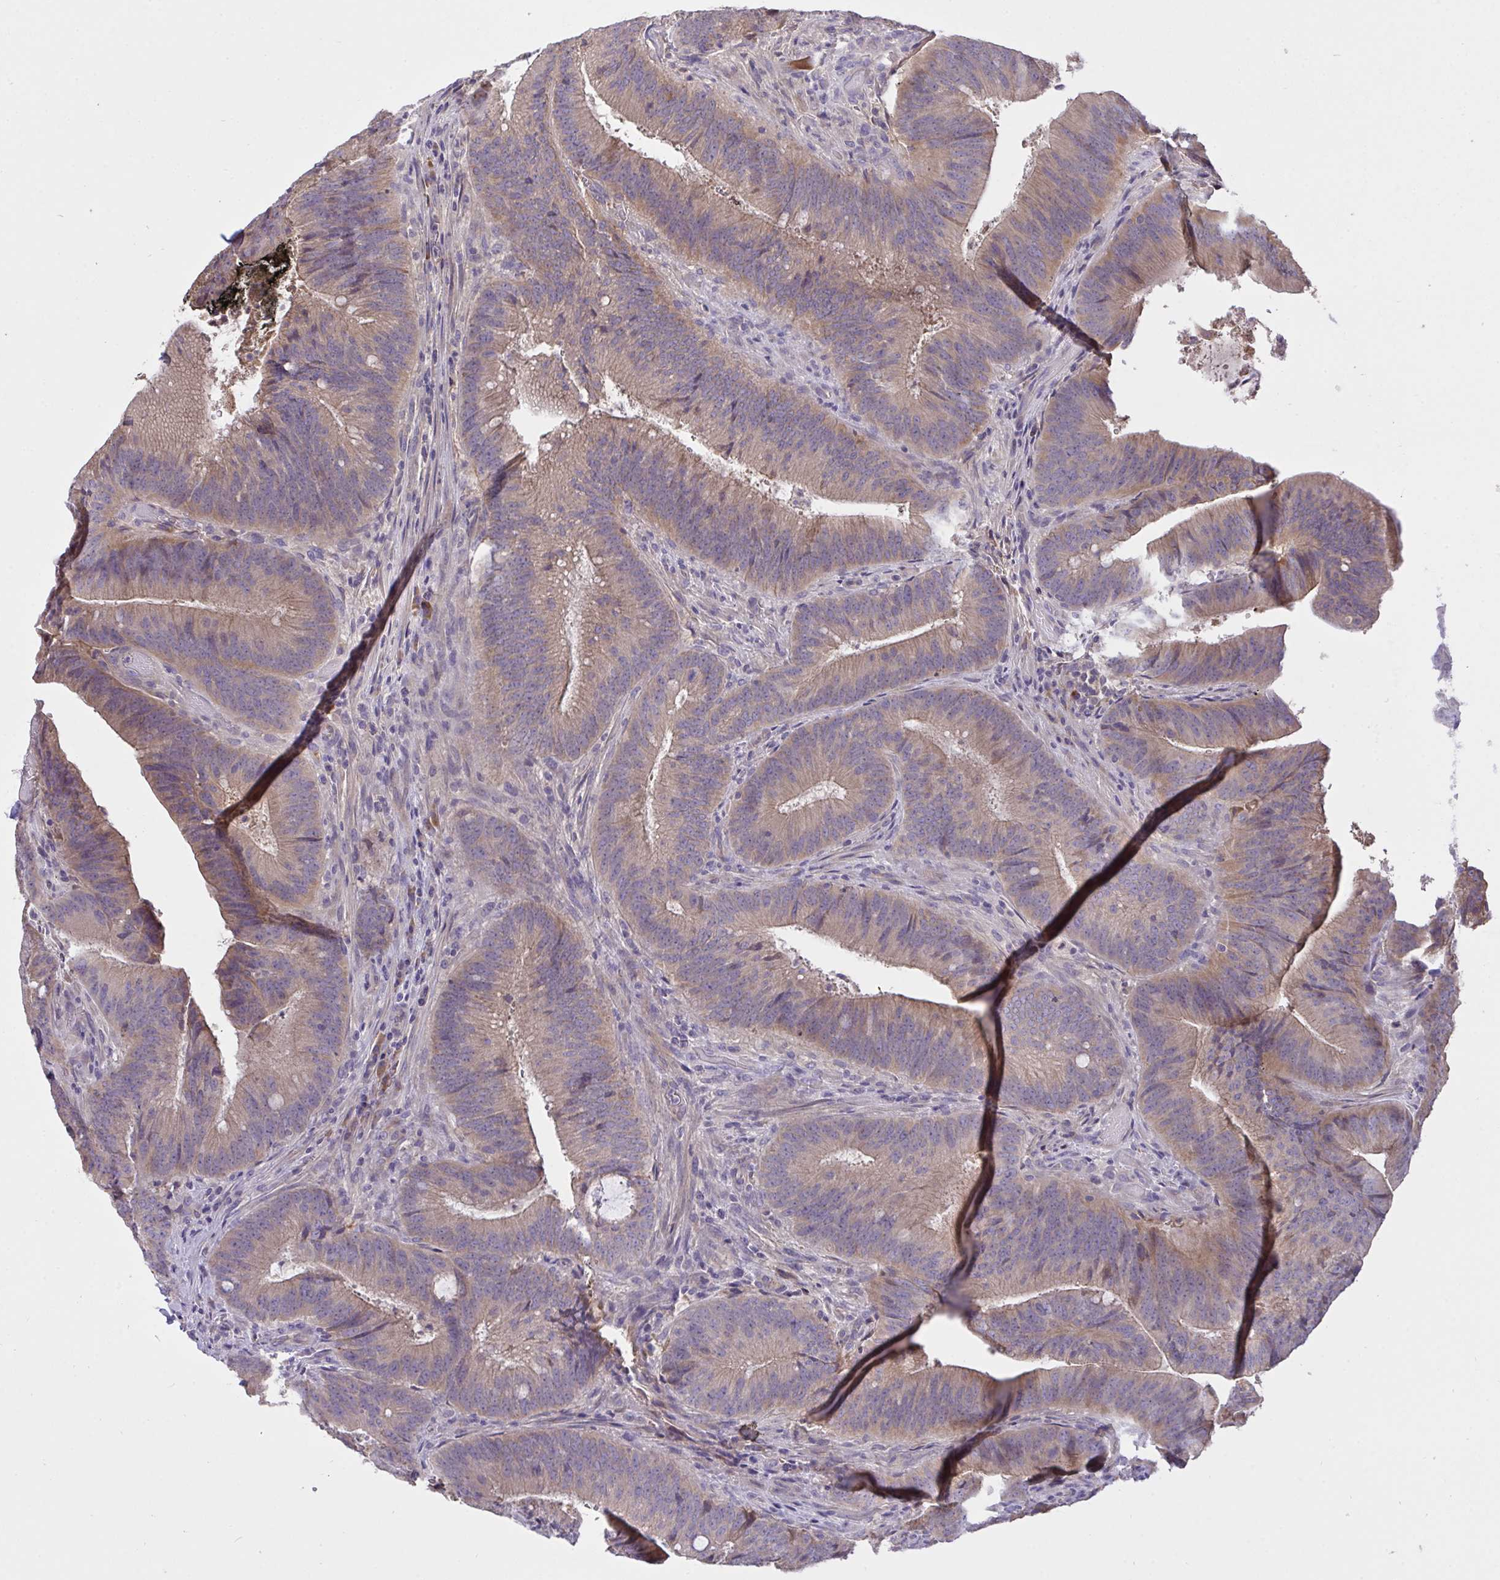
{"staining": {"intensity": "moderate", "quantity": ">75%", "location": "cytoplasmic/membranous"}, "tissue": "colorectal cancer", "cell_type": "Tumor cells", "image_type": "cancer", "snomed": [{"axis": "morphology", "description": "Adenocarcinoma, NOS"}, {"axis": "topography", "description": "Colon"}], "caption": "This is an image of immunohistochemistry staining of colorectal adenocarcinoma, which shows moderate expression in the cytoplasmic/membranous of tumor cells.", "gene": "ZNF581", "patient": {"sex": "female", "age": 43}}